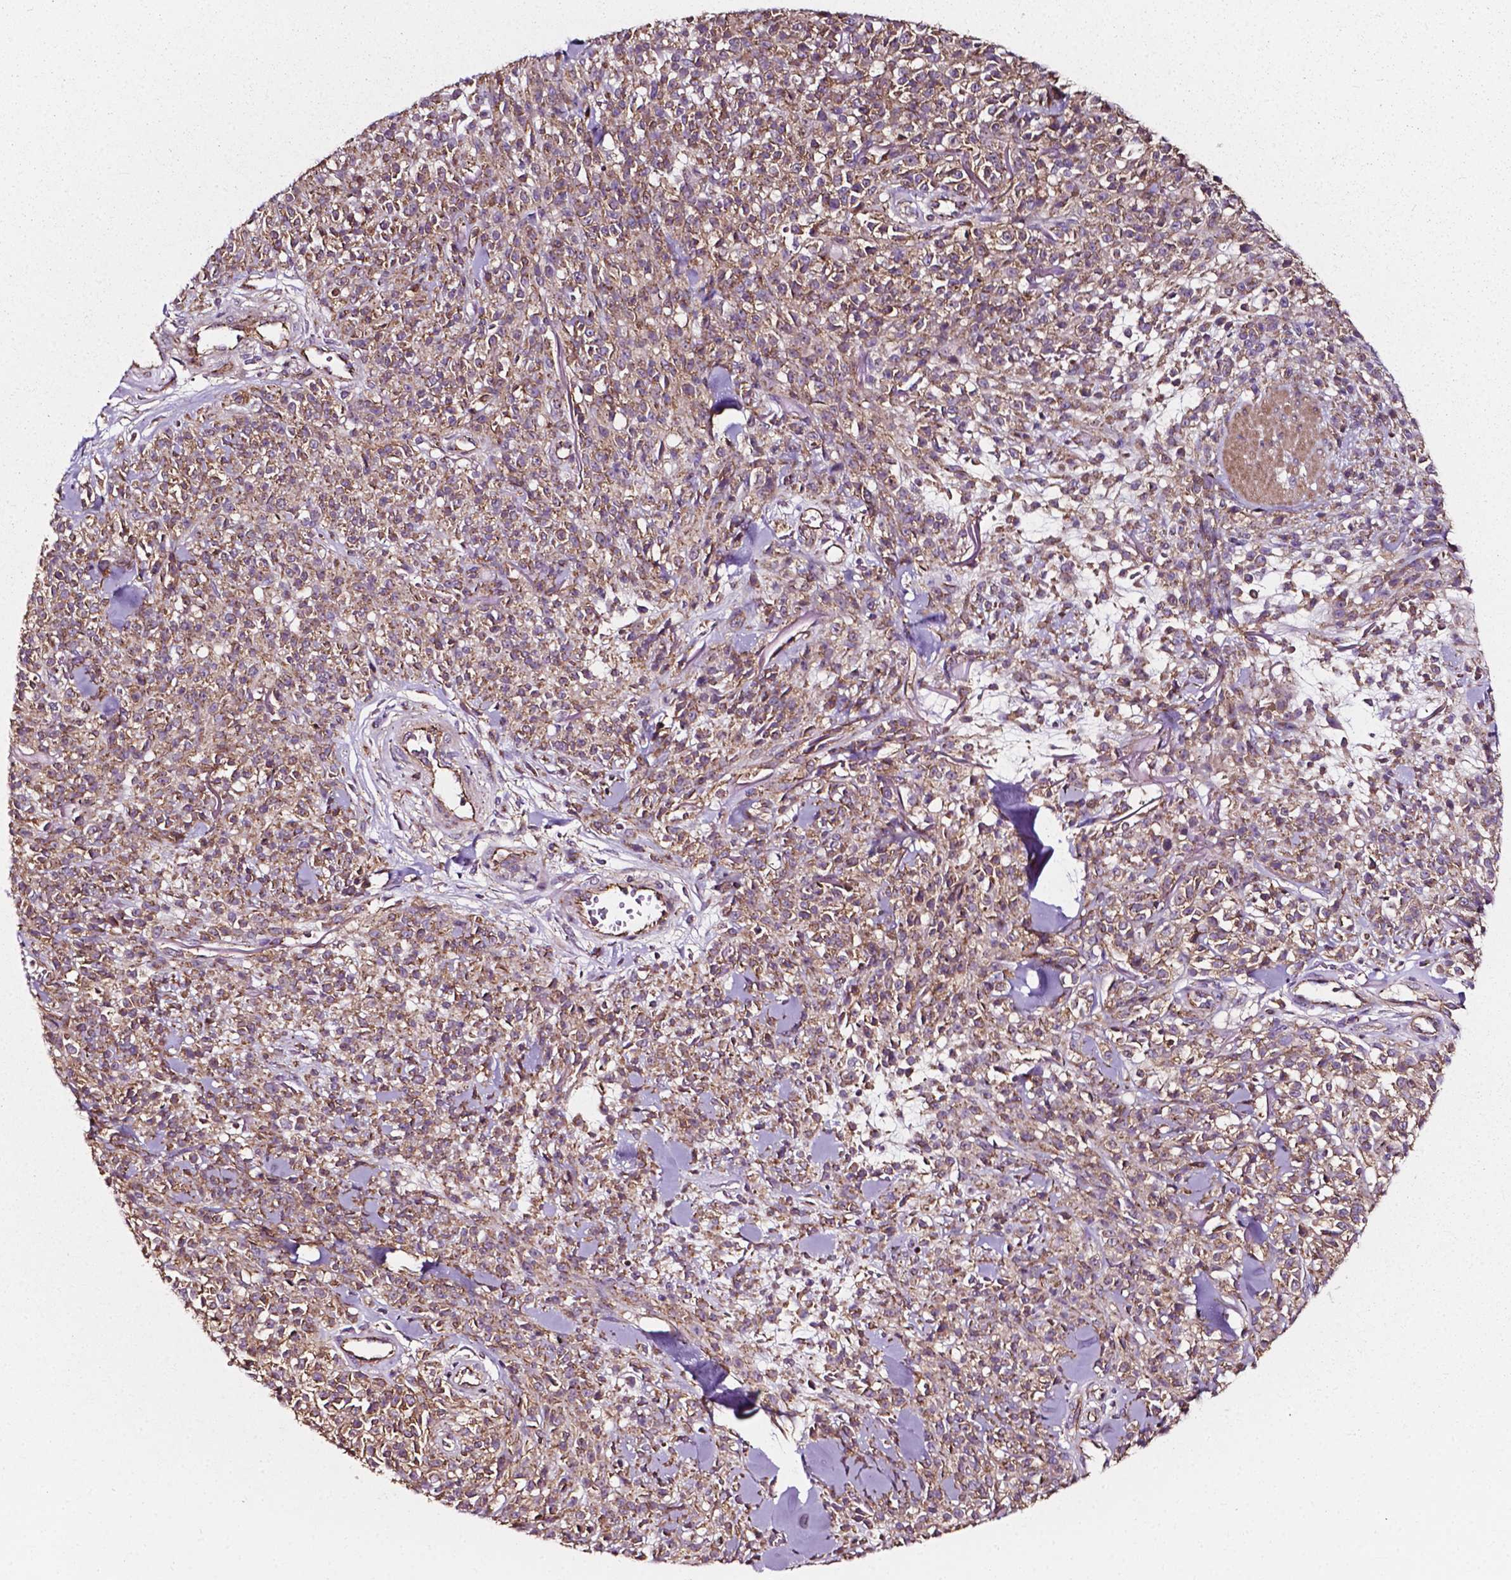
{"staining": {"intensity": "weak", "quantity": ">75%", "location": "cytoplasmic/membranous"}, "tissue": "melanoma", "cell_type": "Tumor cells", "image_type": "cancer", "snomed": [{"axis": "morphology", "description": "Malignant melanoma, NOS"}, {"axis": "topography", "description": "Skin"}, {"axis": "topography", "description": "Skin of trunk"}], "caption": "This micrograph displays IHC staining of human malignant melanoma, with low weak cytoplasmic/membranous expression in approximately >75% of tumor cells.", "gene": "ATG16L1", "patient": {"sex": "male", "age": 74}}